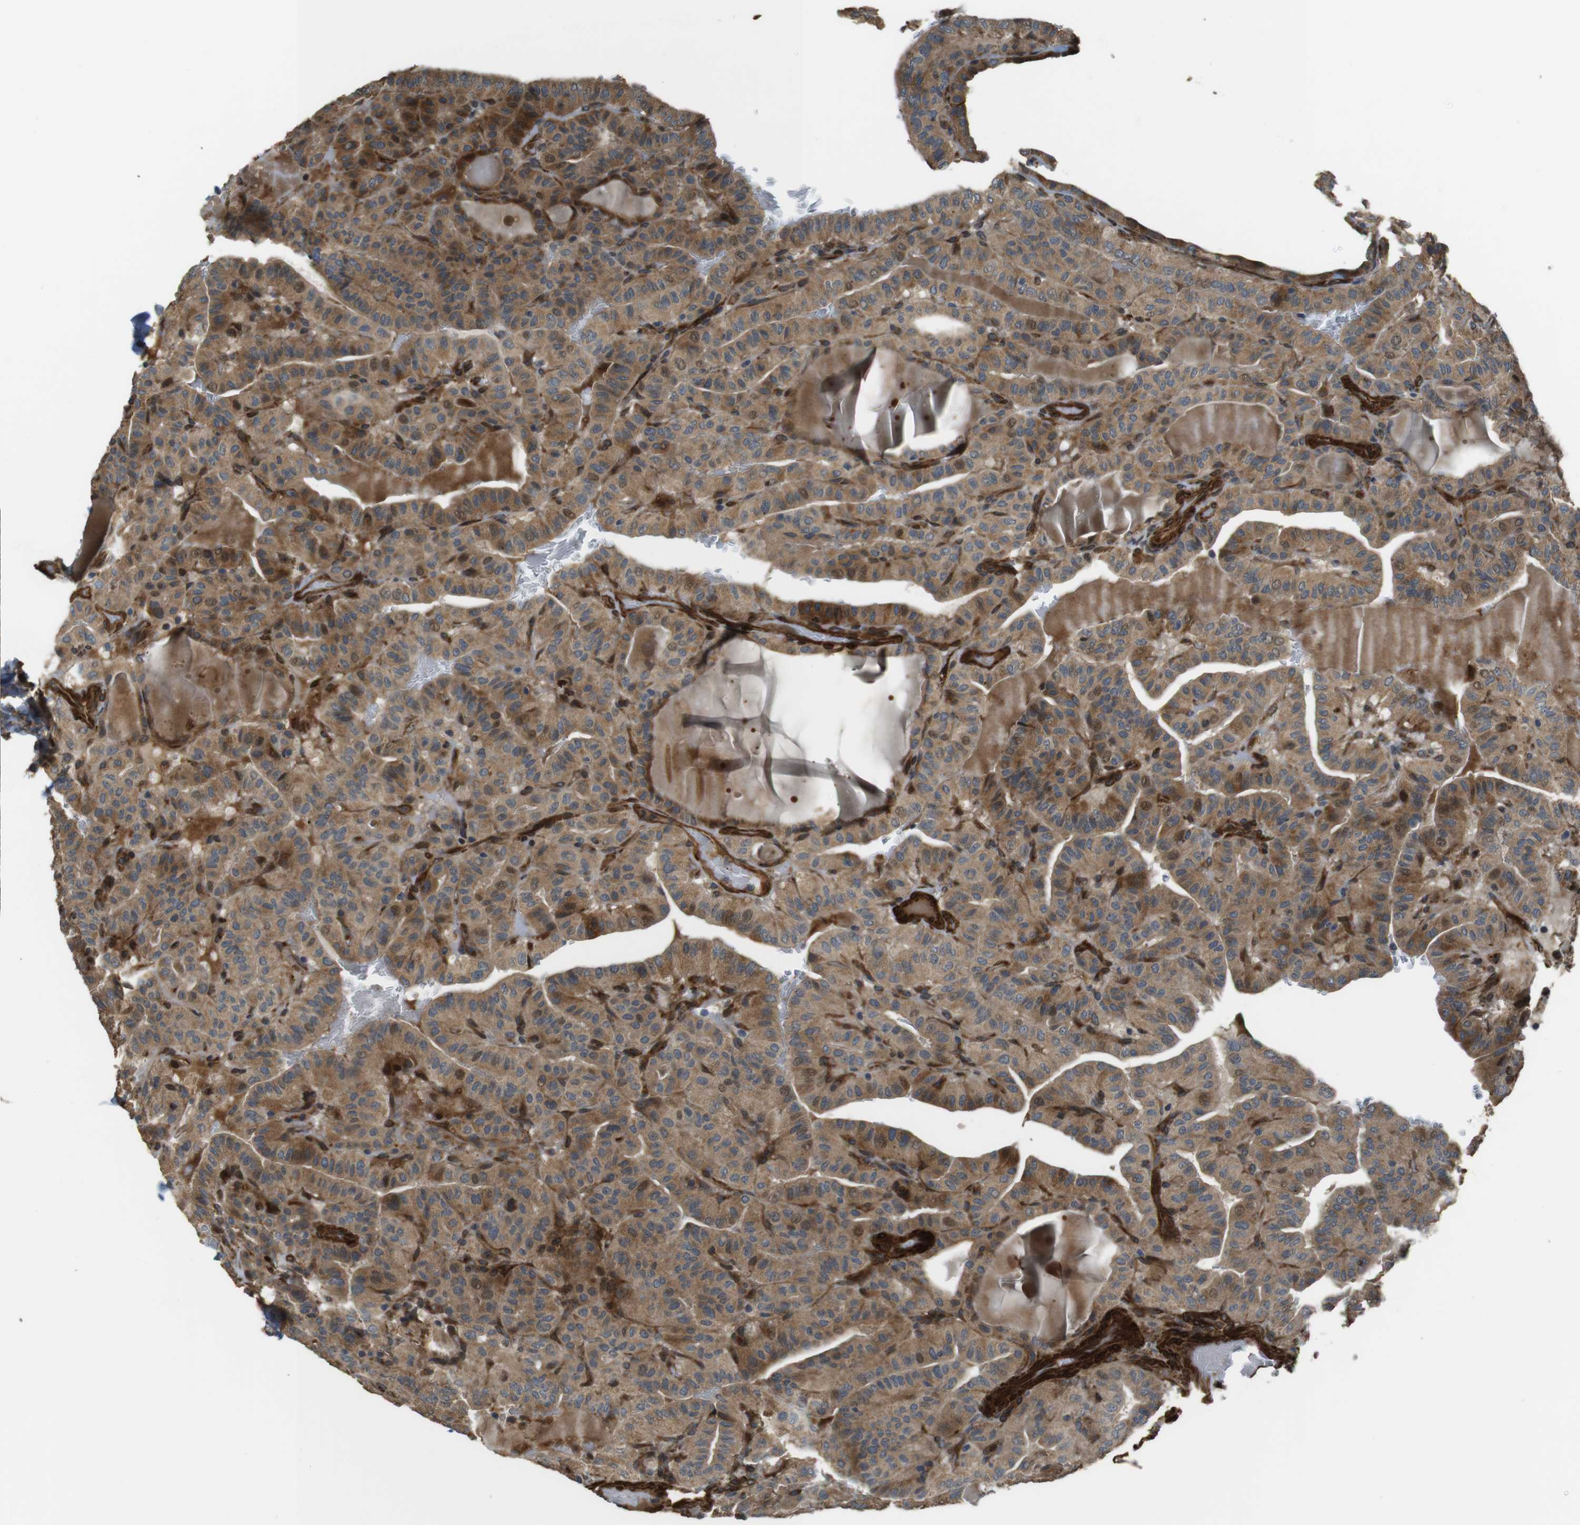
{"staining": {"intensity": "moderate", "quantity": ">75%", "location": "cytoplasmic/membranous"}, "tissue": "thyroid cancer", "cell_type": "Tumor cells", "image_type": "cancer", "snomed": [{"axis": "morphology", "description": "Papillary adenocarcinoma, NOS"}, {"axis": "topography", "description": "Thyroid gland"}], "caption": "Protein expression analysis of thyroid cancer (papillary adenocarcinoma) demonstrates moderate cytoplasmic/membranous expression in about >75% of tumor cells.", "gene": "MSRB3", "patient": {"sex": "male", "age": 77}}